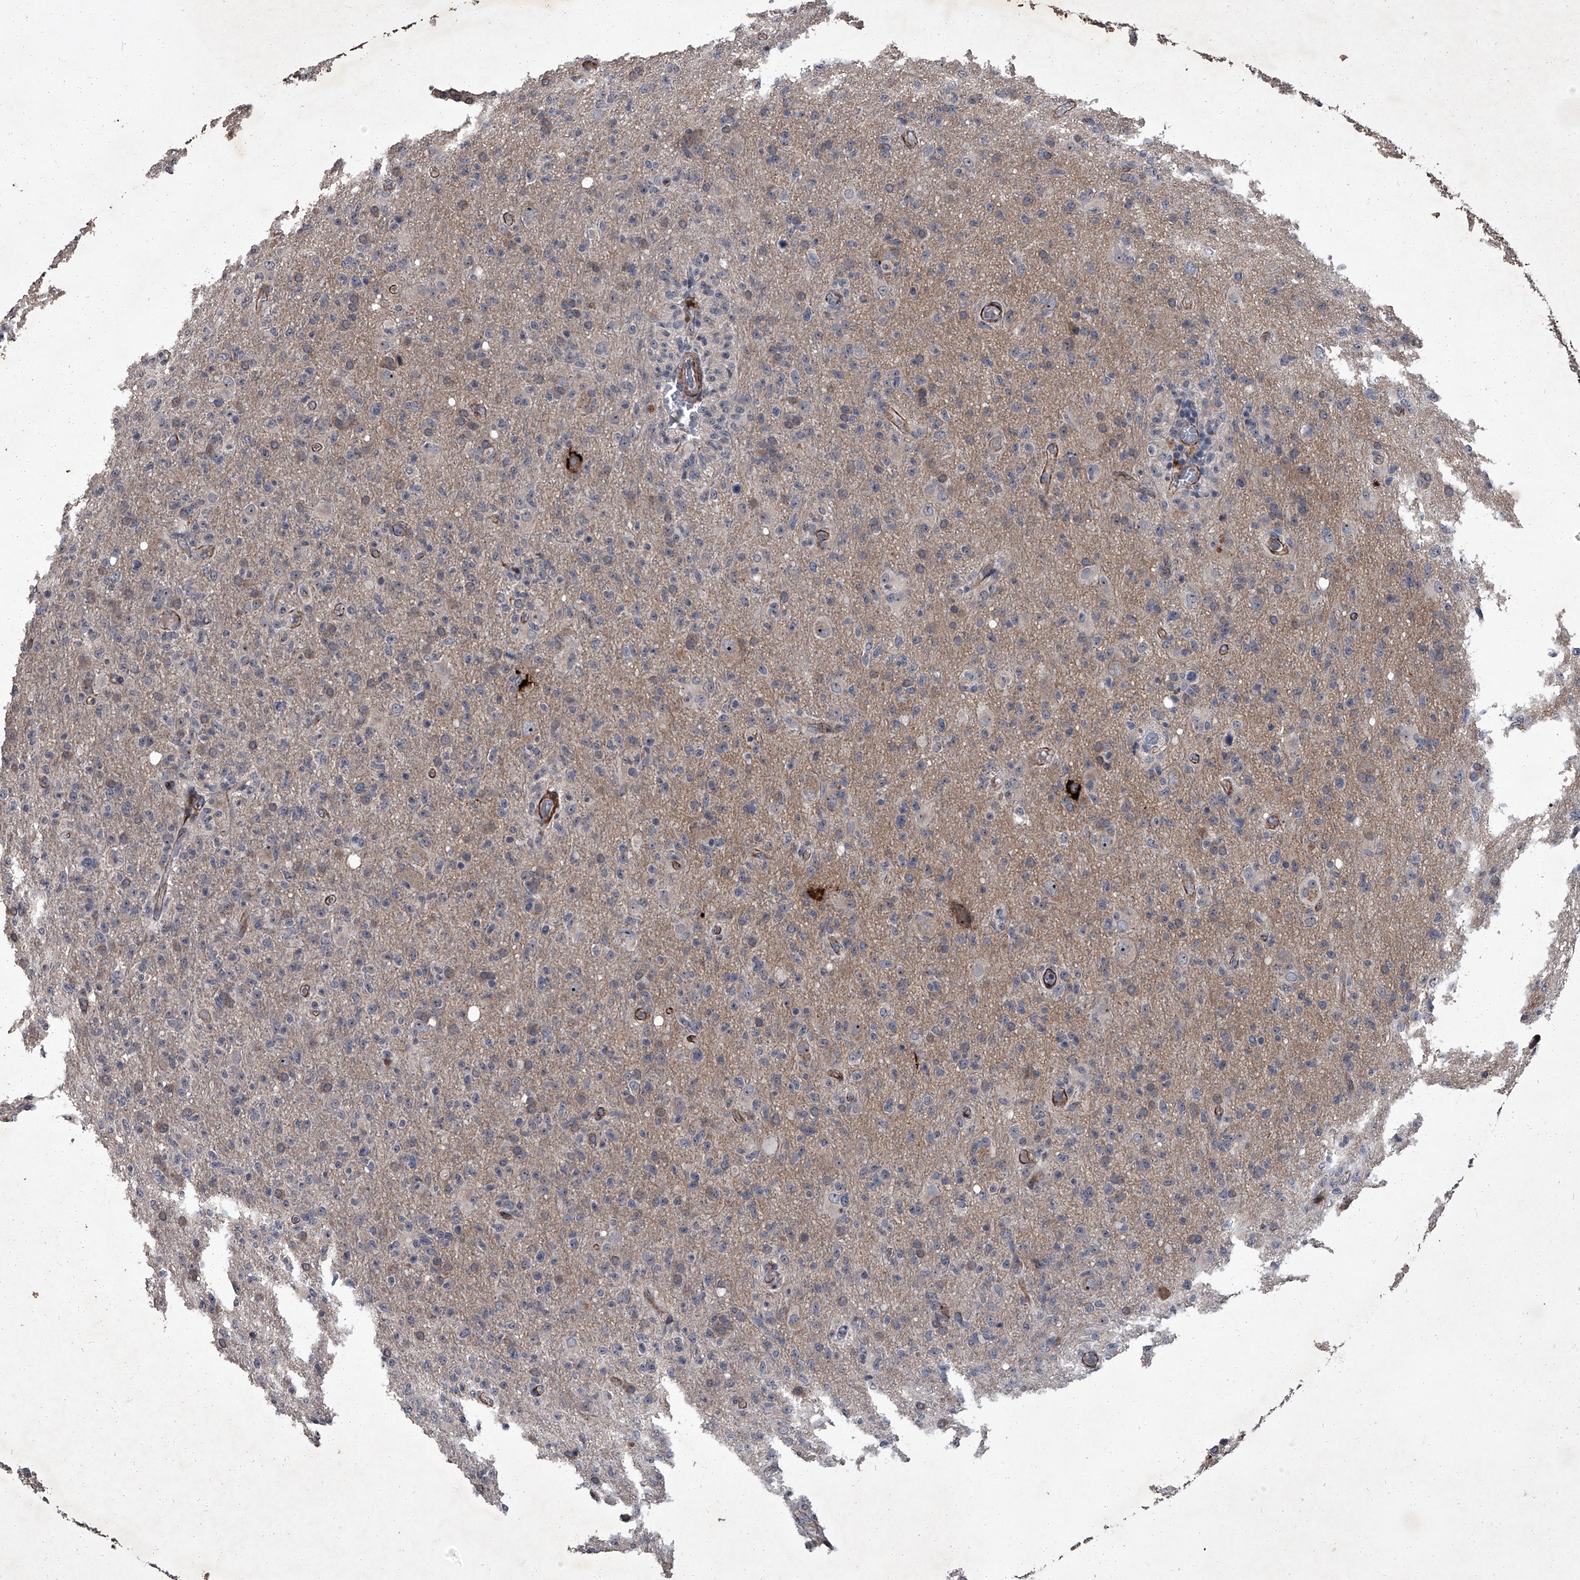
{"staining": {"intensity": "negative", "quantity": "none", "location": "none"}, "tissue": "glioma", "cell_type": "Tumor cells", "image_type": "cancer", "snomed": [{"axis": "morphology", "description": "Glioma, malignant, High grade"}, {"axis": "topography", "description": "Brain"}], "caption": "Immunohistochemistry of malignant glioma (high-grade) demonstrates no positivity in tumor cells.", "gene": "SIRT4", "patient": {"sex": "female", "age": 57}}